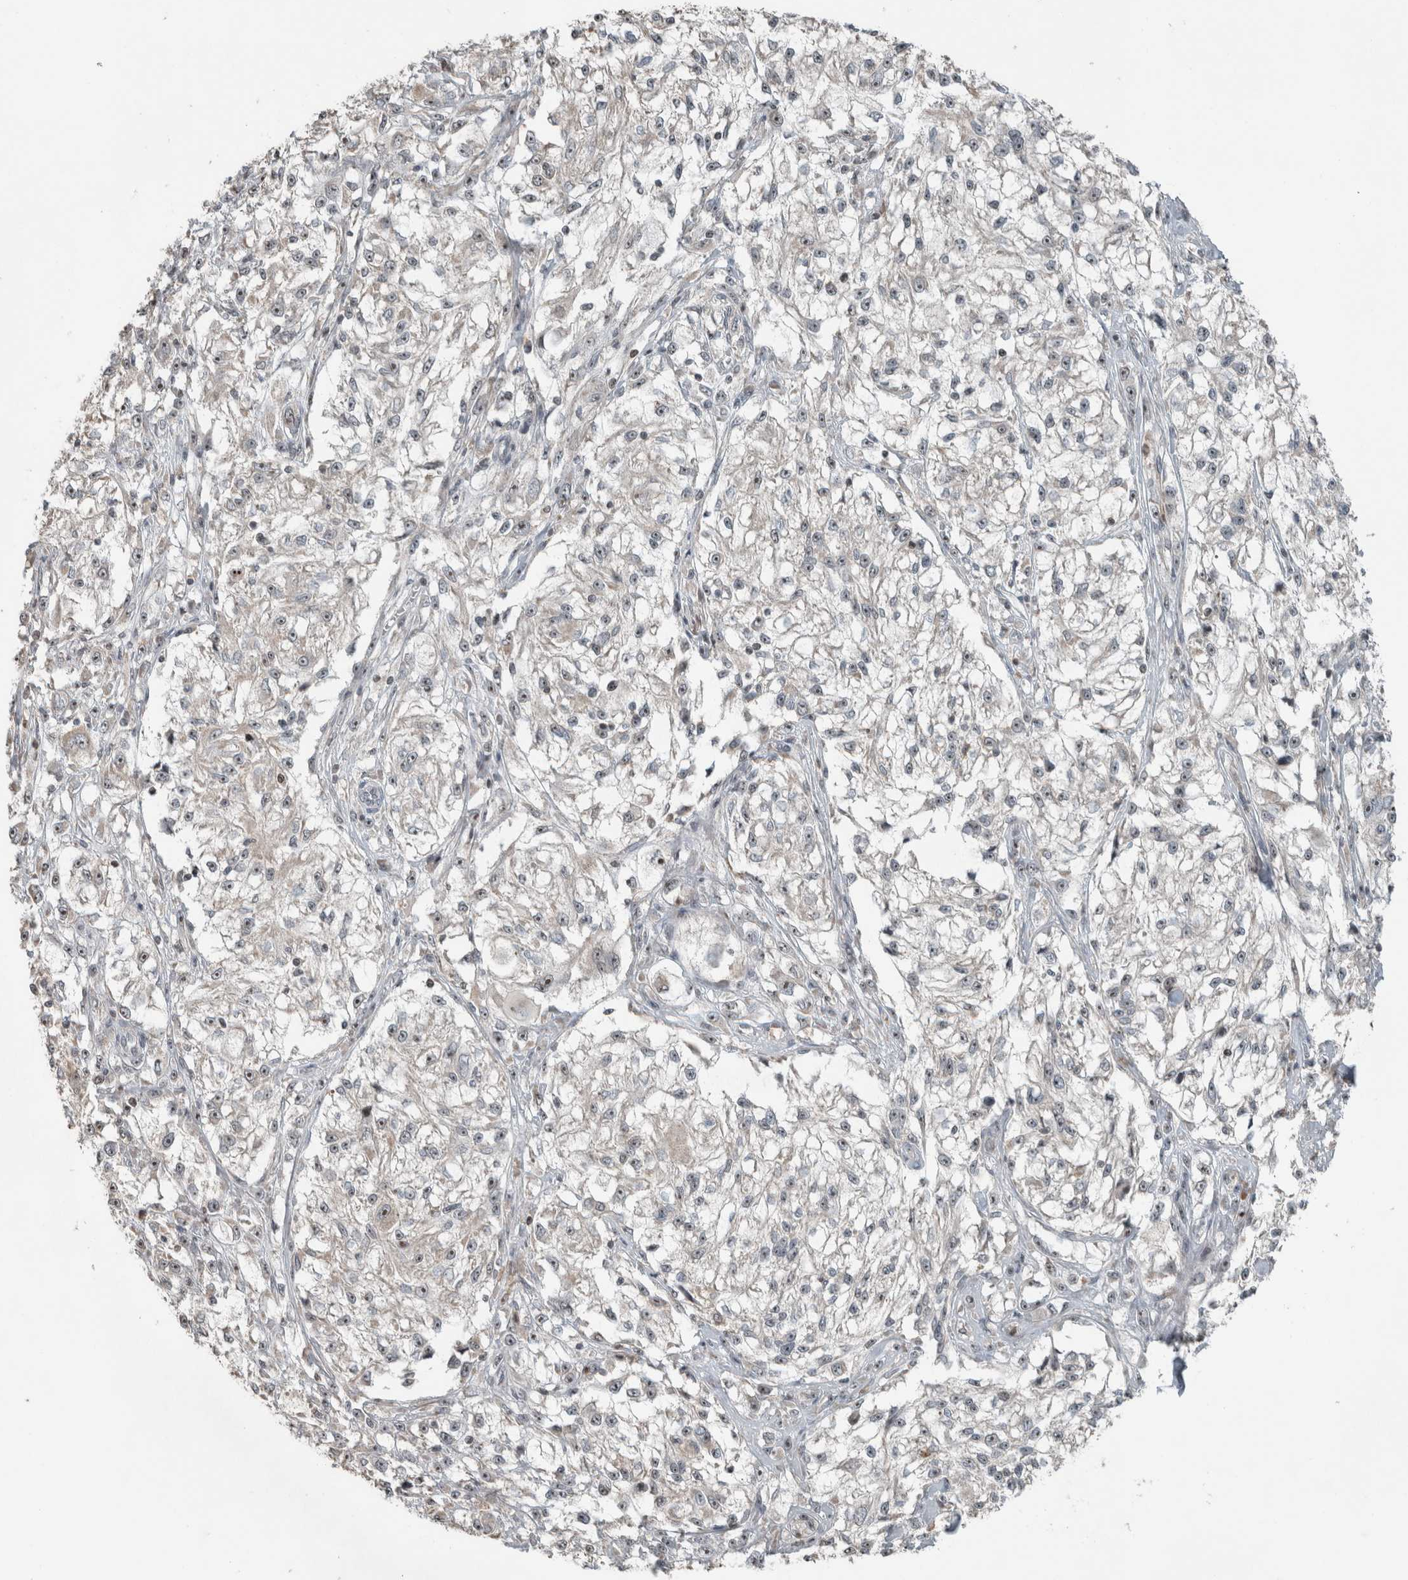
{"staining": {"intensity": "weak", "quantity": "25%-75%", "location": "nuclear"}, "tissue": "melanoma", "cell_type": "Tumor cells", "image_type": "cancer", "snomed": [{"axis": "morphology", "description": "Malignant melanoma, NOS"}, {"axis": "topography", "description": "Skin of head"}], "caption": "Protein staining shows weak nuclear staining in approximately 25%-75% of tumor cells in malignant melanoma. The staining was performed using DAB (3,3'-diaminobenzidine), with brown indicating positive protein expression. Nuclei are stained blue with hematoxylin.", "gene": "RPF1", "patient": {"sex": "male", "age": 83}}